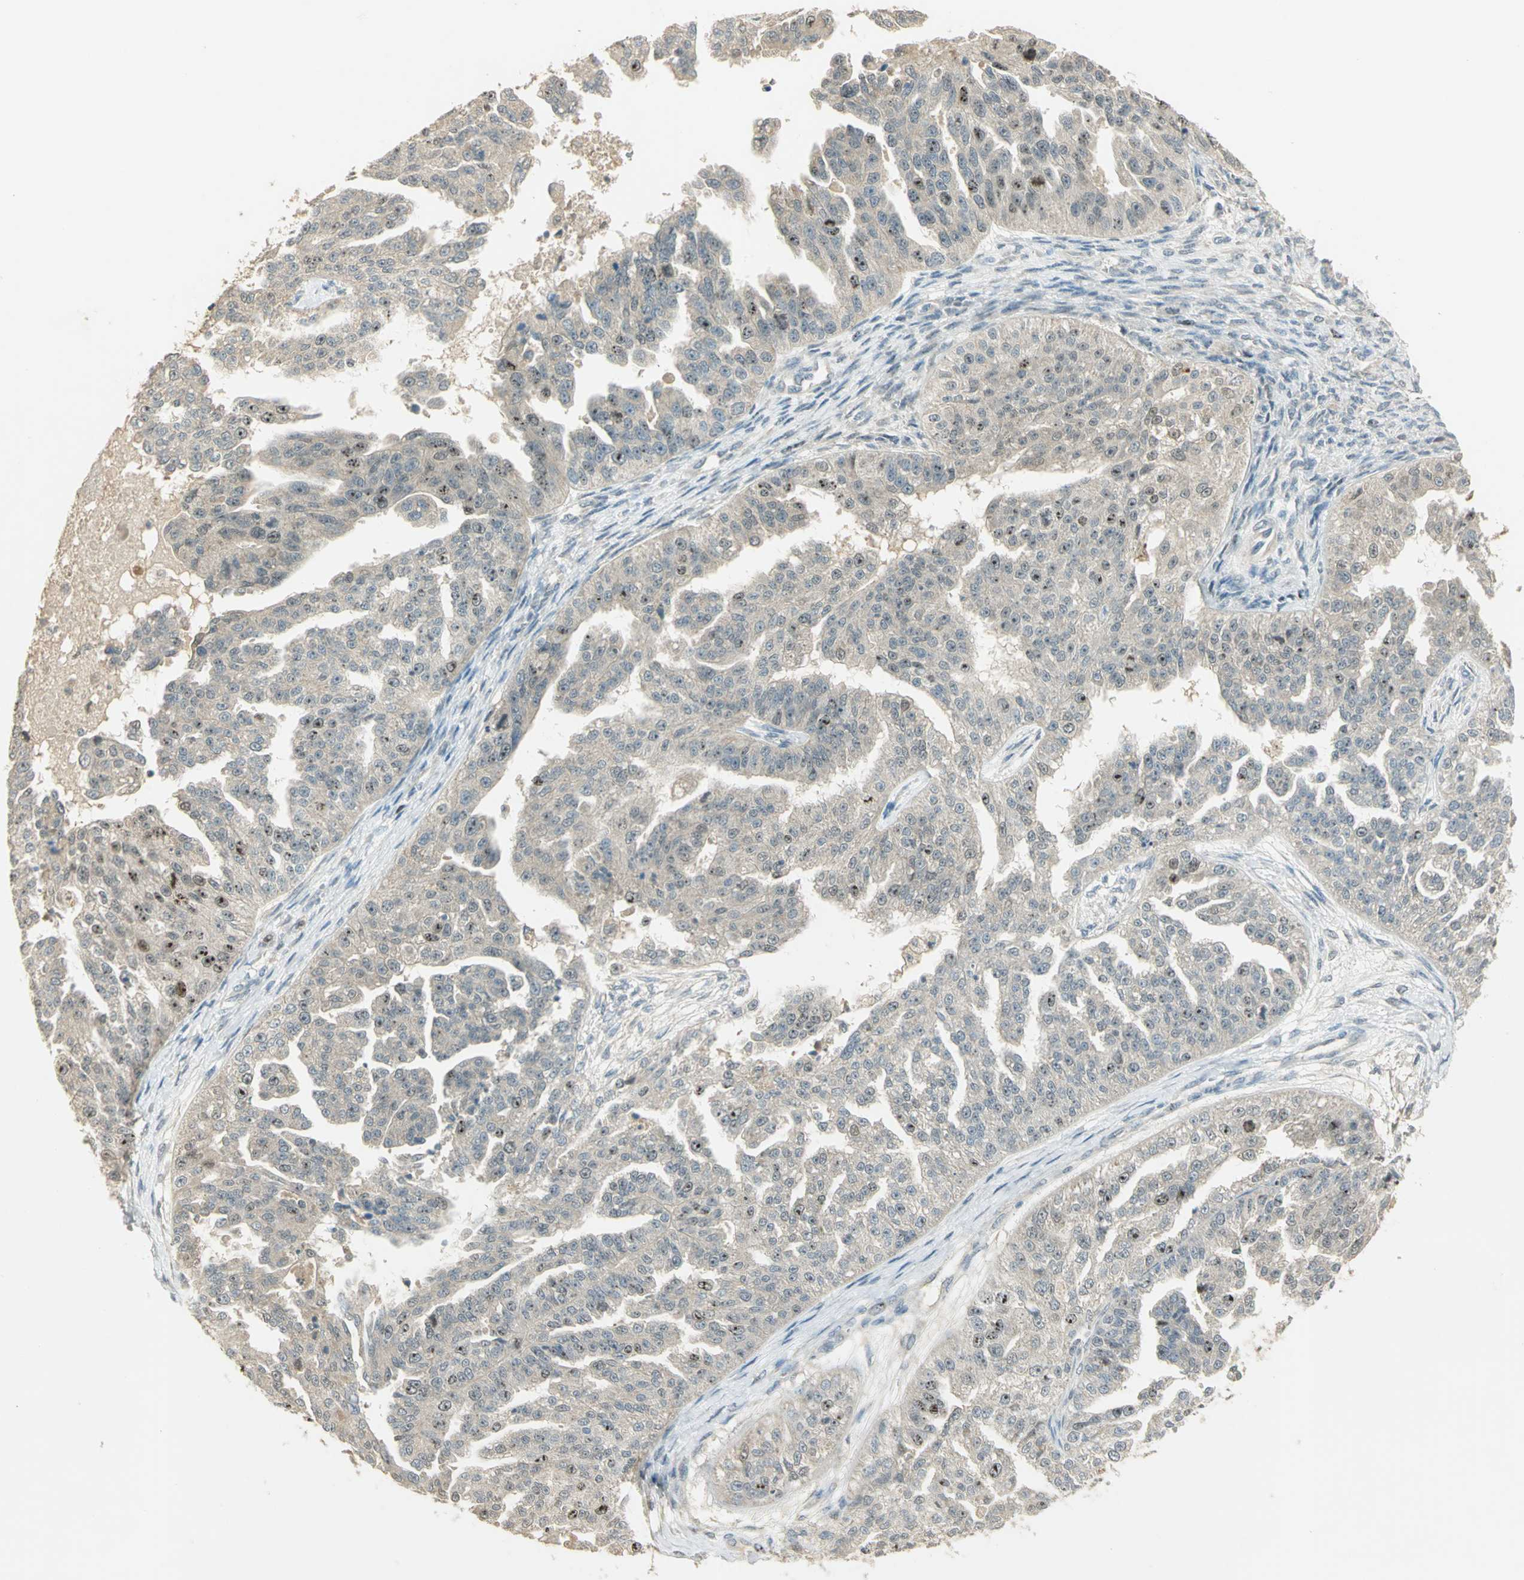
{"staining": {"intensity": "moderate", "quantity": "<25%", "location": "nuclear"}, "tissue": "ovarian cancer", "cell_type": "Tumor cells", "image_type": "cancer", "snomed": [{"axis": "morphology", "description": "Cystadenocarcinoma, serous, NOS"}, {"axis": "topography", "description": "Ovary"}], "caption": "Ovarian cancer was stained to show a protein in brown. There is low levels of moderate nuclear positivity in approximately <25% of tumor cells.", "gene": "BIRC2", "patient": {"sex": "female", "age": 58}}